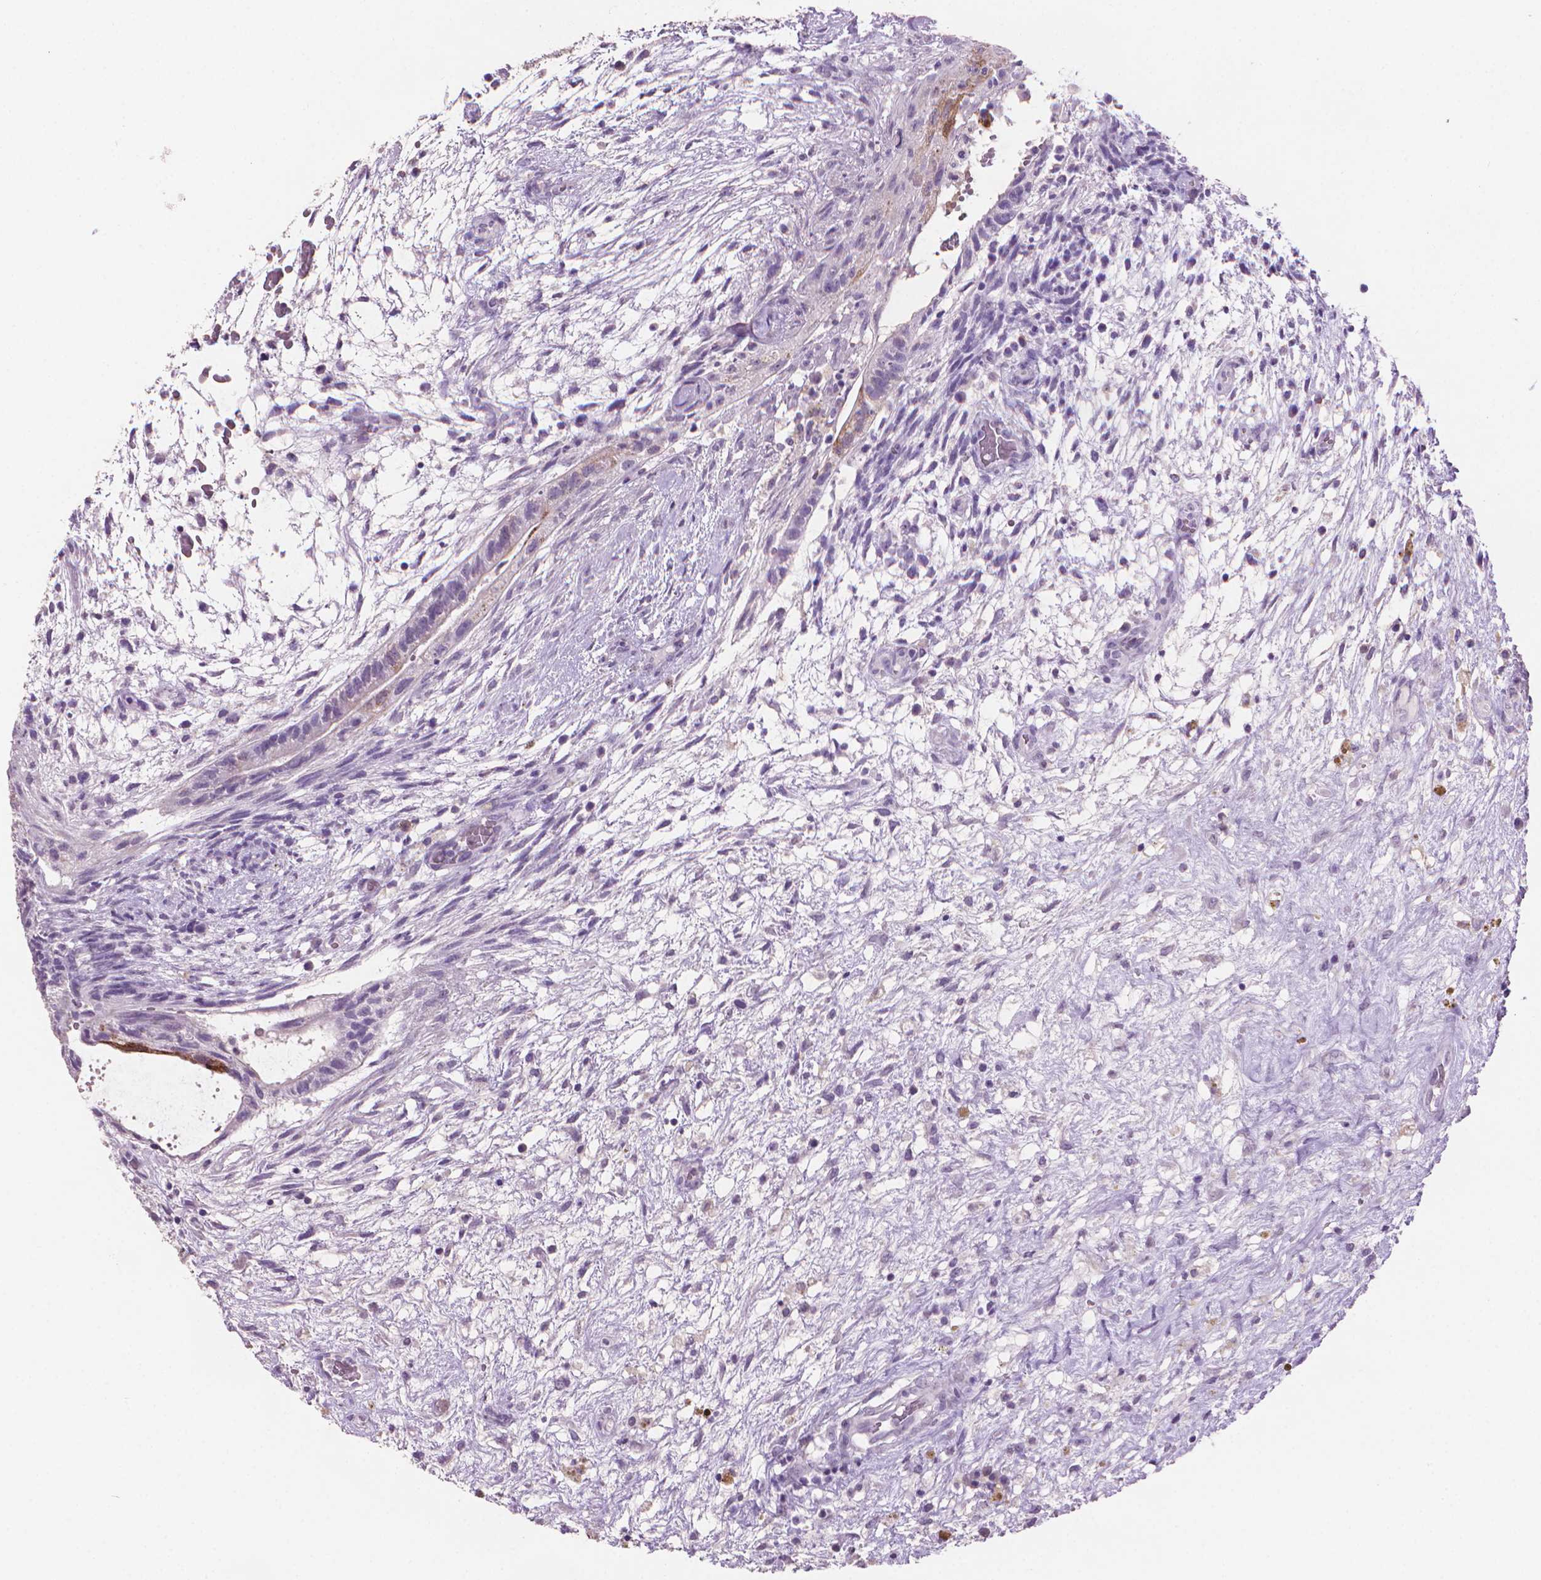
{"staining": {"intensity": "strong", "quantity": "<25%", "location": "cytoplasmic/membranous"}, "tissue": "testis cancer", "cell_type": "Tumor cells", "image_type": "cancer", "snomed": [{"axis": "morphology", "description": "Normal tissue, NOS"}, {"axis": "morphology", "description": "Carcinoma, Embryonal, NOS"}, {"axis": "topography", "description": "Testis"}], "caption": "Immunohistochemical staining of human testis cancer (embryonal carcinoma) exhibits medium levels of strong cytoplasmic/membranous staining in about <25% of tumor cells.", "gene": "MUC1", "patient": {"sex": "male", "age": 32}}